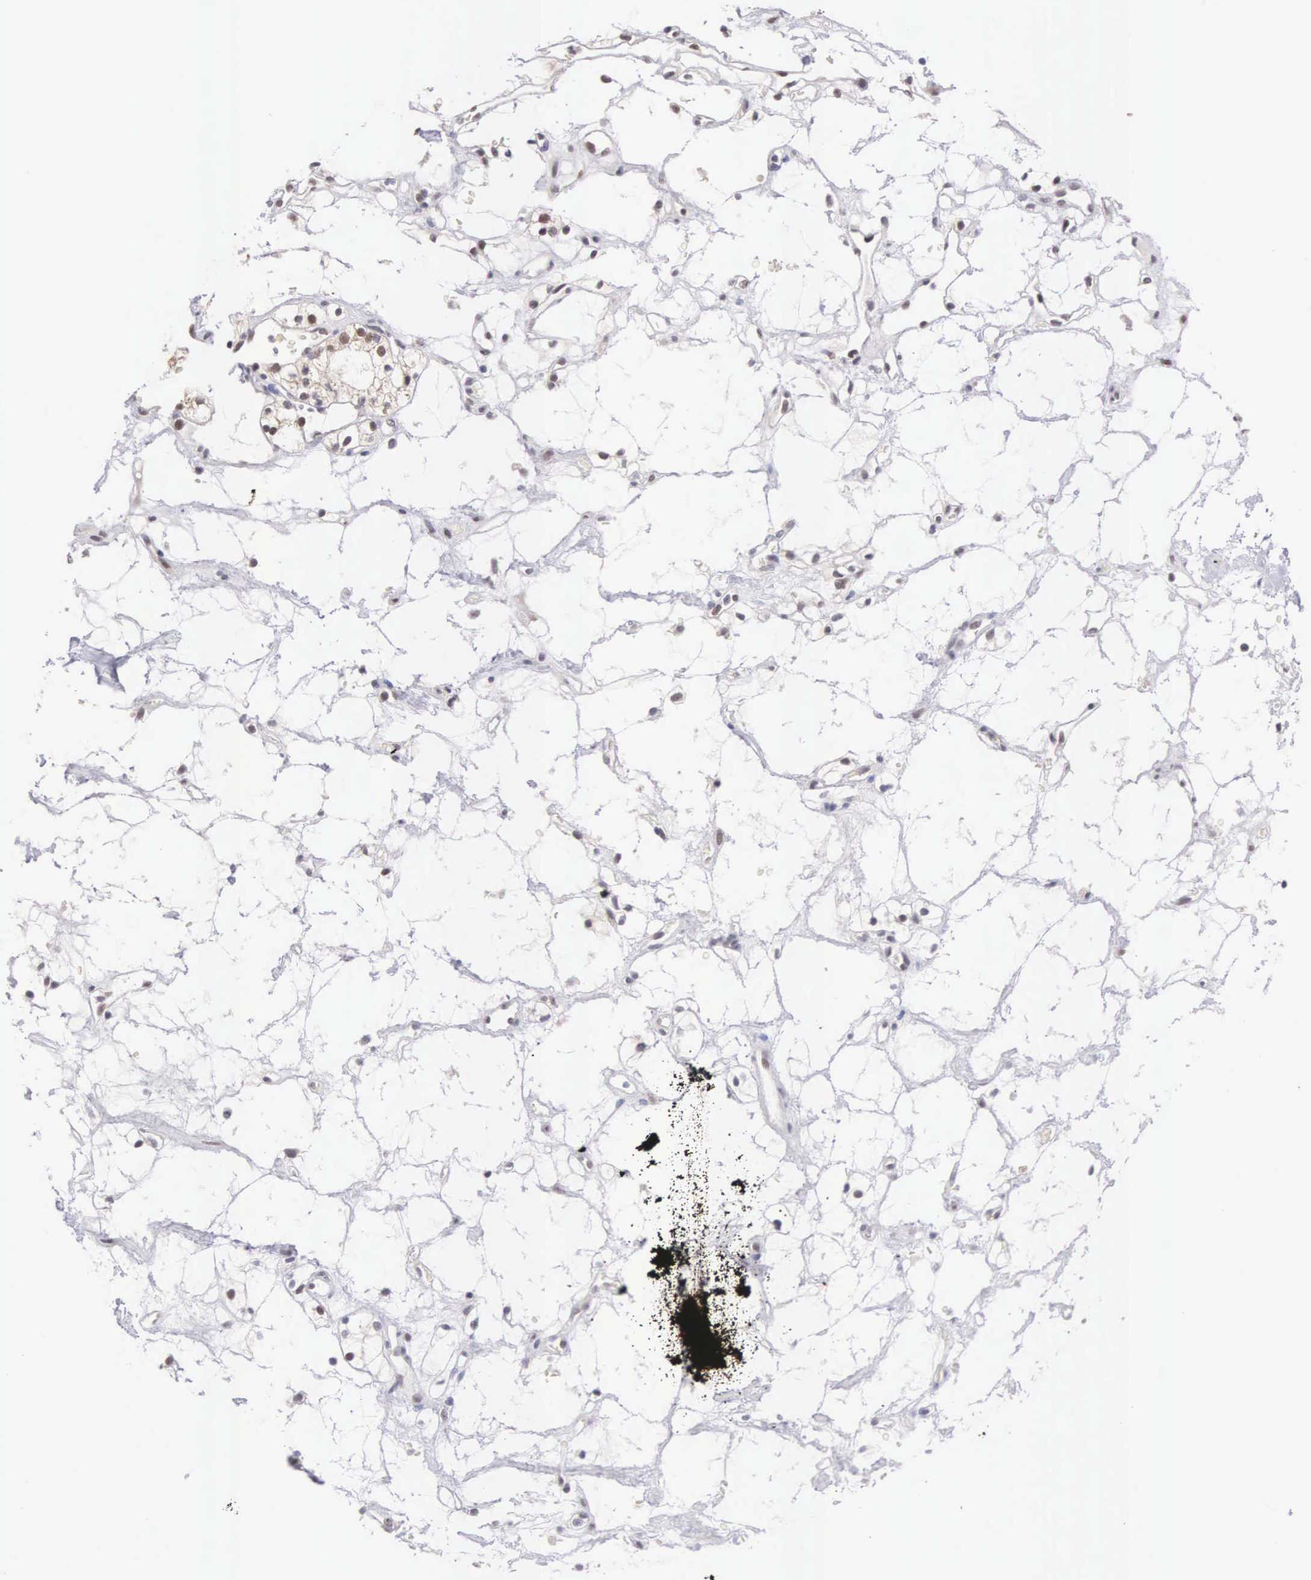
{"staining": {"intensity": "moderate", "quantity": "<25%", "location": "nuclear"}, "tissue": "renal cancer", "cell_type": "Tumor cells", "image_type": "cancer", "snomed": [{"axis": "morphology", "description": "Adenocarcinoma, NOS"}, {"axis": "topography", "description": "Kidney"}], "caption": "Immunohistochemistry (DAB (3,3'-diaminobenzidine)) staining of renal cancer displays moderate nuclear protein positivity in approximately <25% of tumor cells.", "gene": "HMGXB4", "patient": {"sex": "female", "age": 60}}